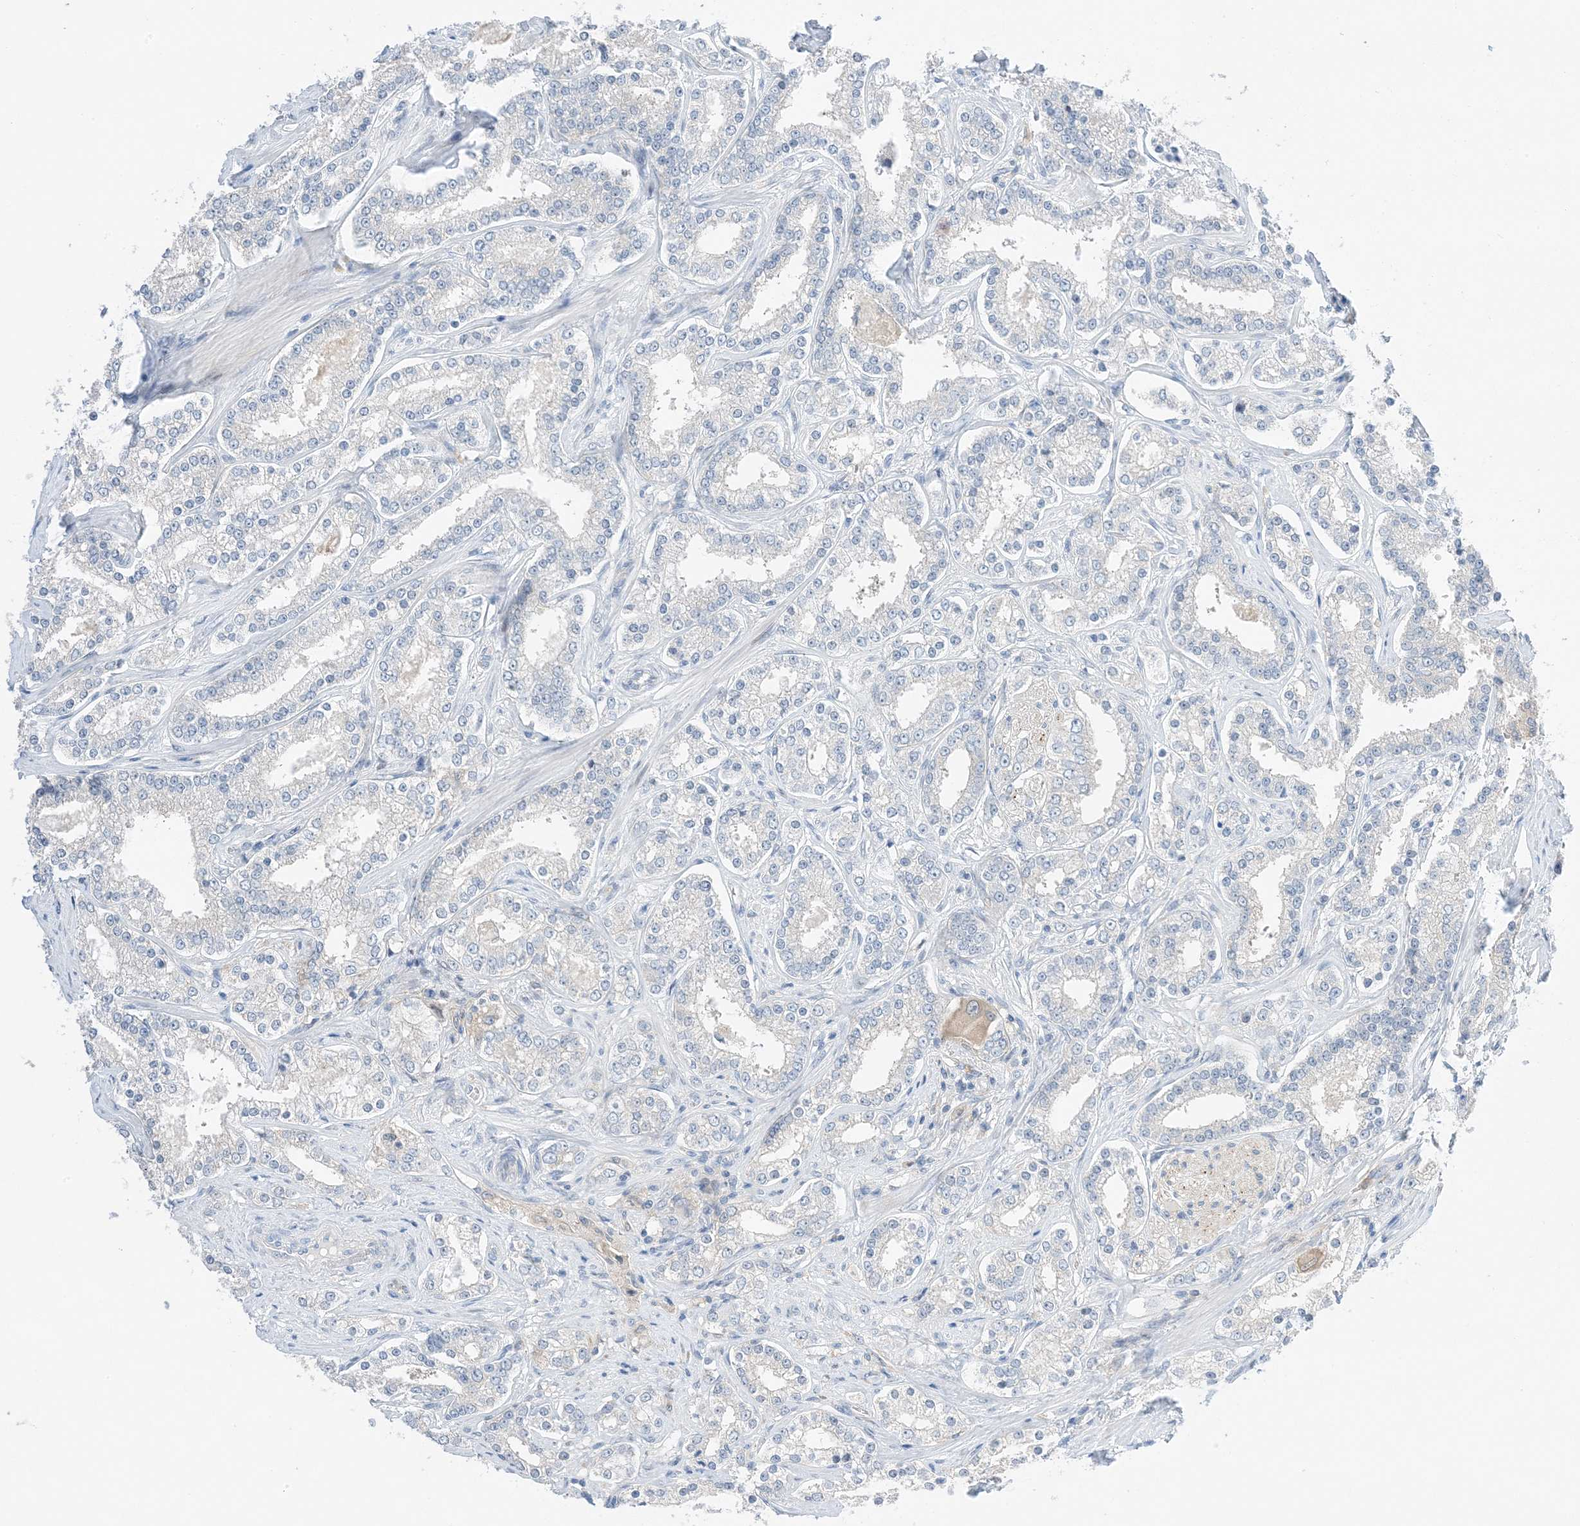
{"staining": {"intensity": "negative", "quantity": "none", "location": "none"}, "tissue": "prostate cancer", "cell_type": "Tumor cells", "image_type": "cancer", "snomed": [{"axis": "morphology", "description": "Normal tissue, NOS"}, {"axis": "morphology", "description": "Adenocarcinoma, High grade"}, {"axis": "topography", "description": "Prostate"}], "caption": "Tumor cells show no significant protein expression in prostate cancer.", "gene": "KIFBP", "patient": {"sex": "male", "age": 83}}